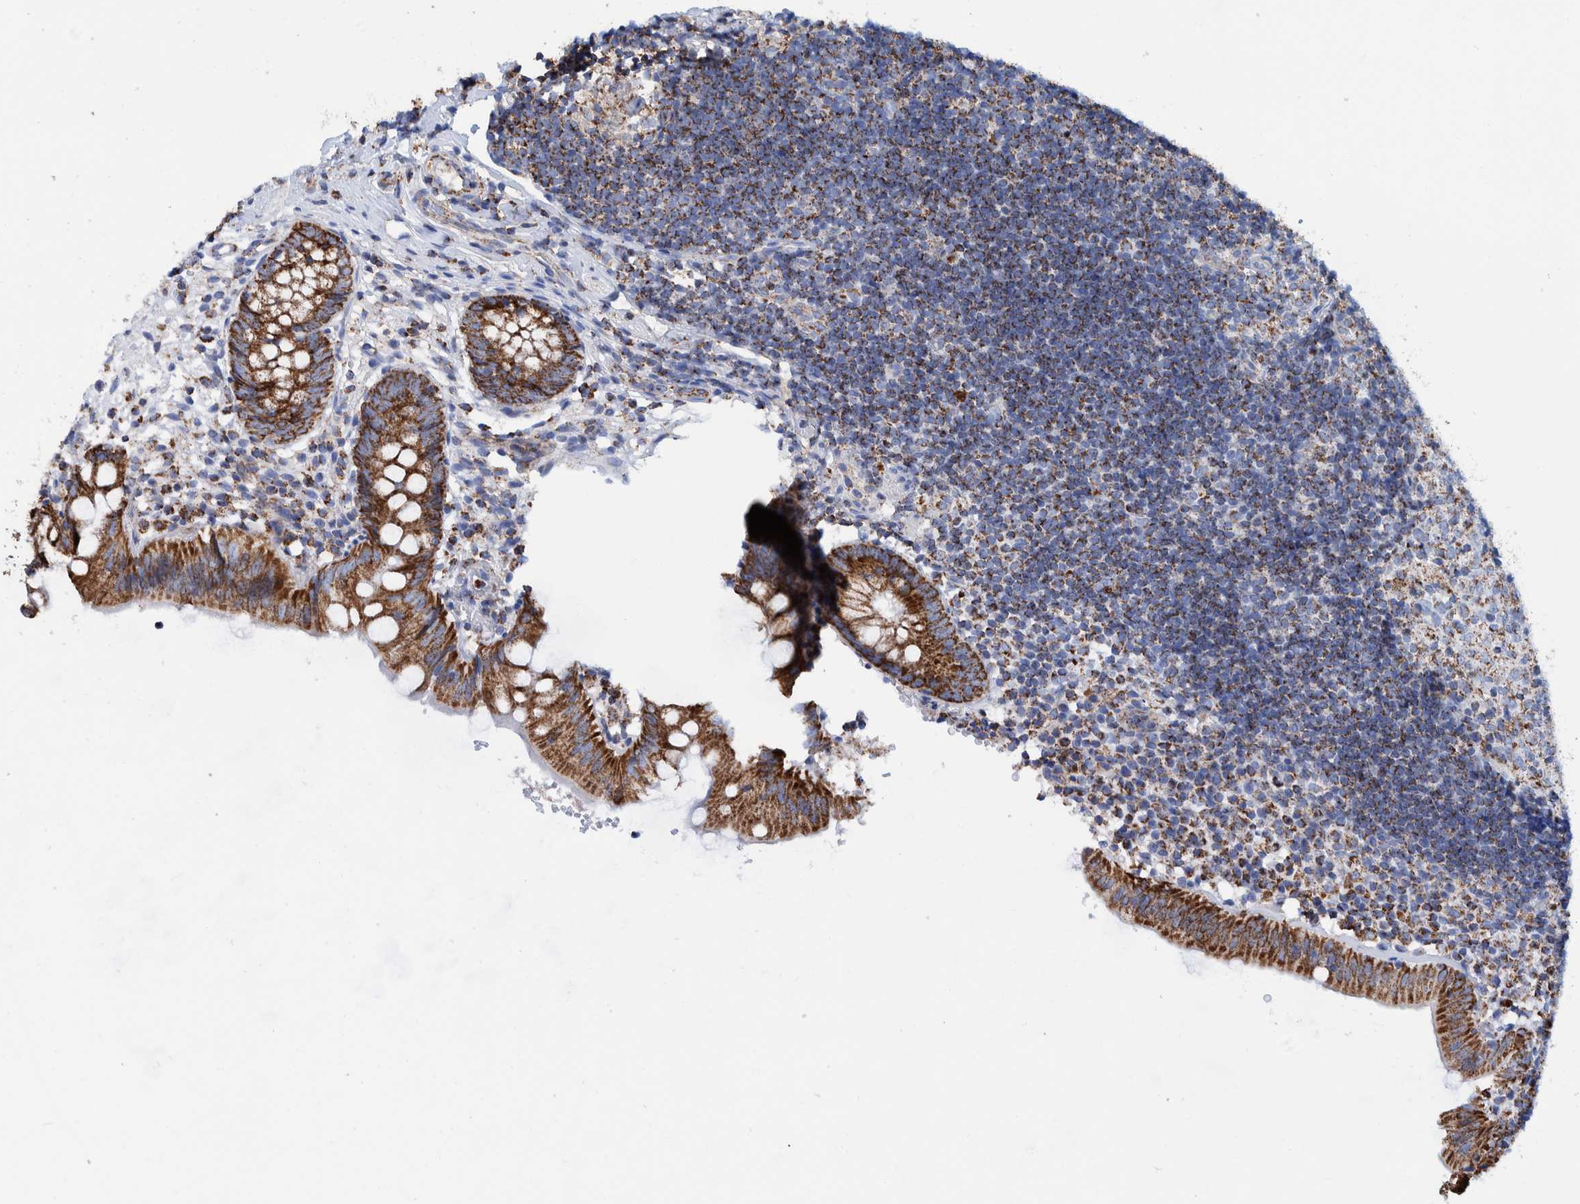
{"staining": {"intensity": "moderate", "quantity": ">75%", "location": "cytoplasmic/membranous"}, "tissue": "appendix", "cell_type": "Glandular cells", "image_type": "normal", "snomed": [{"axis": "morphology", "description": "Normal tissue, NOS"}, {"axis": "topography", "description": "Appendix"}], "caption": "Human appendix stained for a protein (brown) exhibits moderate cytoplasmic/membranous positive expression in approximately >75% of glandular cells.", "gene": "DECR1", "patient": {"sex": "male", "age": 8}}